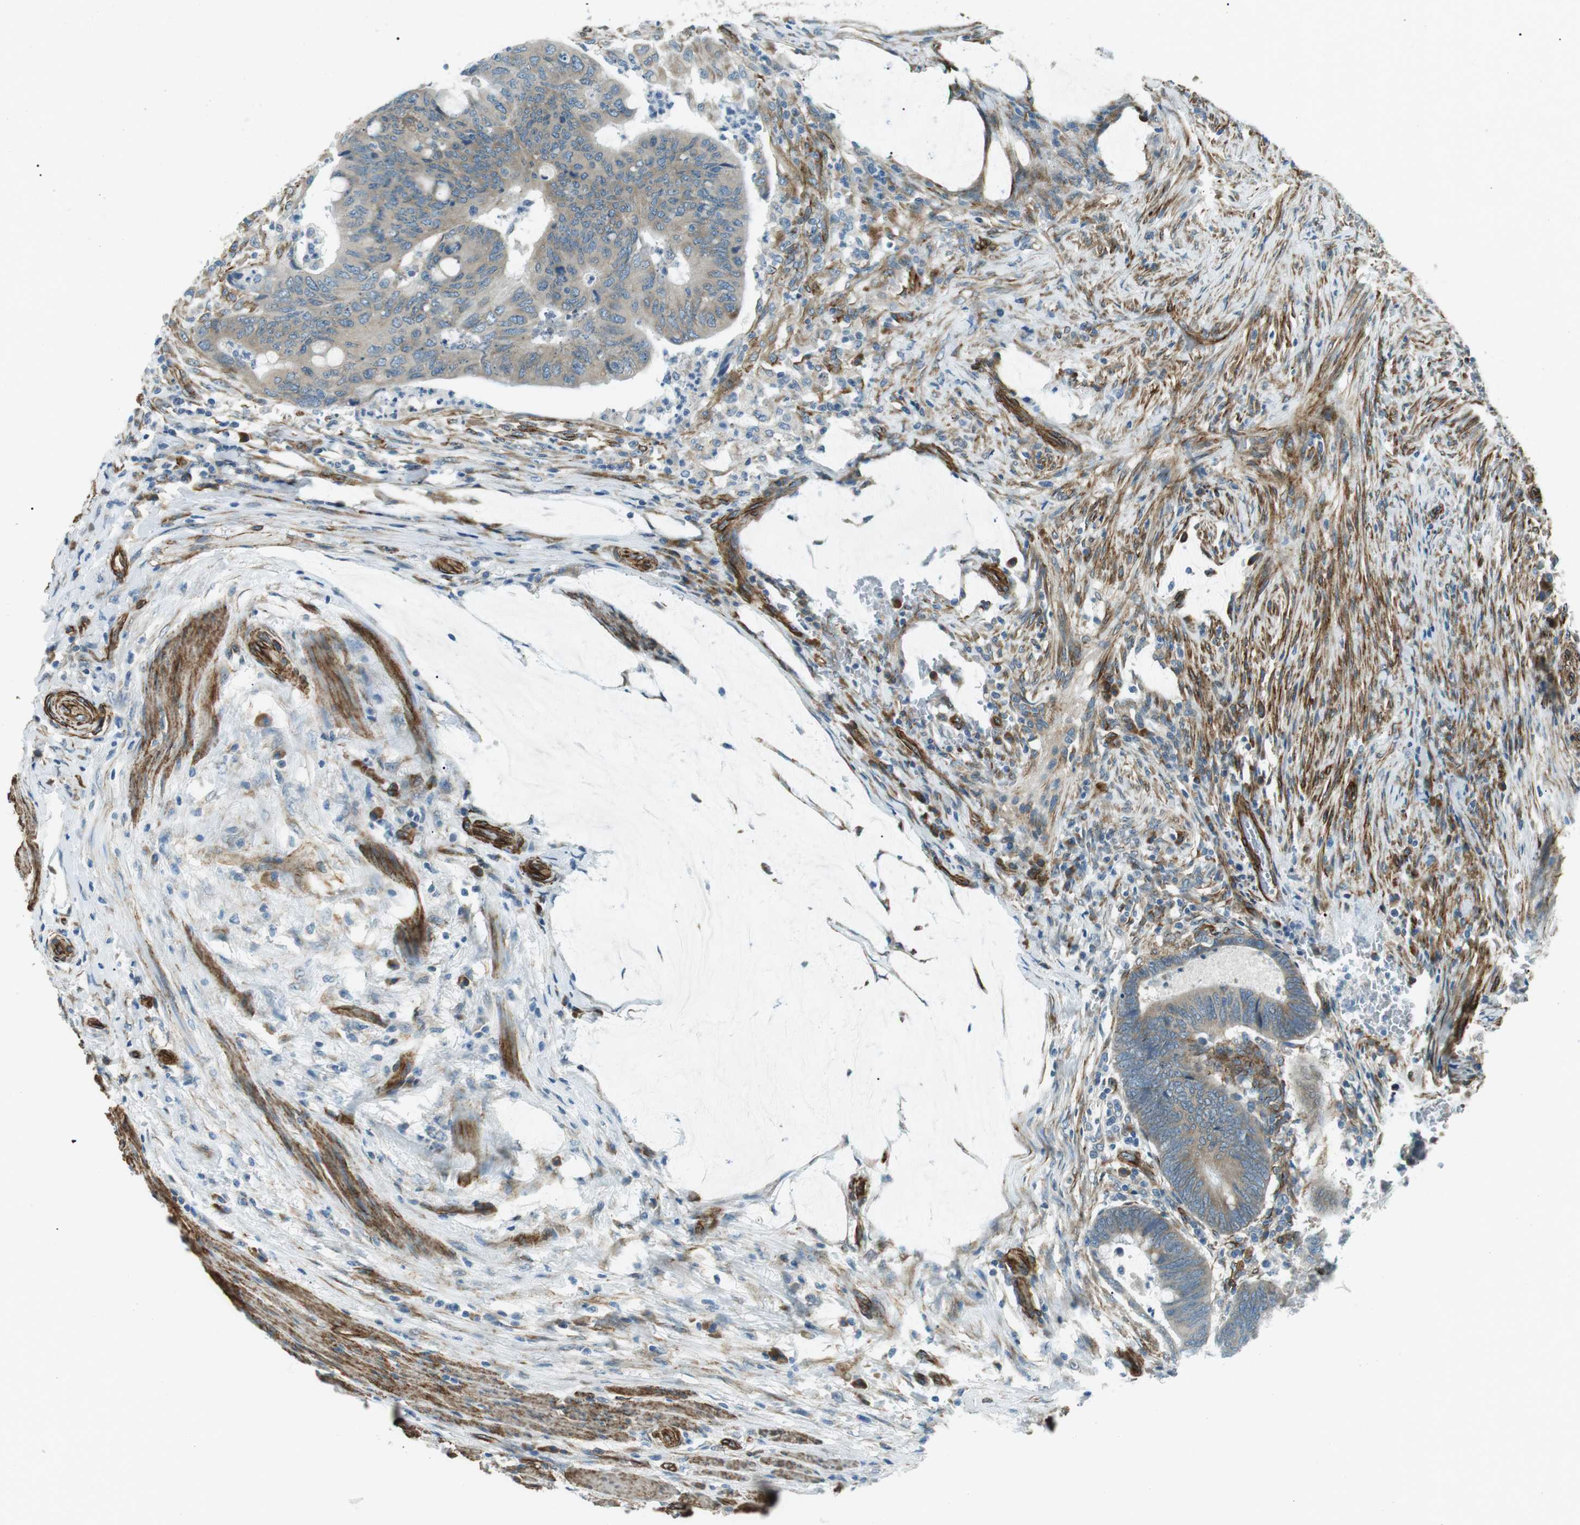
{"staining": {"intensity": "weak", "quantity": ">75%", "location": "cytoplasmic/membranous"}, "tissue": "colorectal cancer", "cell_type": "Tumor cells", "image_type": "cancer", "snomed": [{"axis": "morphology", "description": "Normal tissue, NOS"}, {"axis": "morphology", "description": "Adenocarcinoma, NOS"}, {"axis": "topography", "description": "Rectum"}, {"axis": "topography", "description": "Peripheral nerve tissue"}], "caption": "Approximately >75% of tumor cells in adenocarcinoma (colorectal) exhibit weak cytoplasmic/membranous protein positivity as visualized by brown immunohistochemical staining.", "gene": "ODR4", "patient": {"sex": "male", "age": 92}}